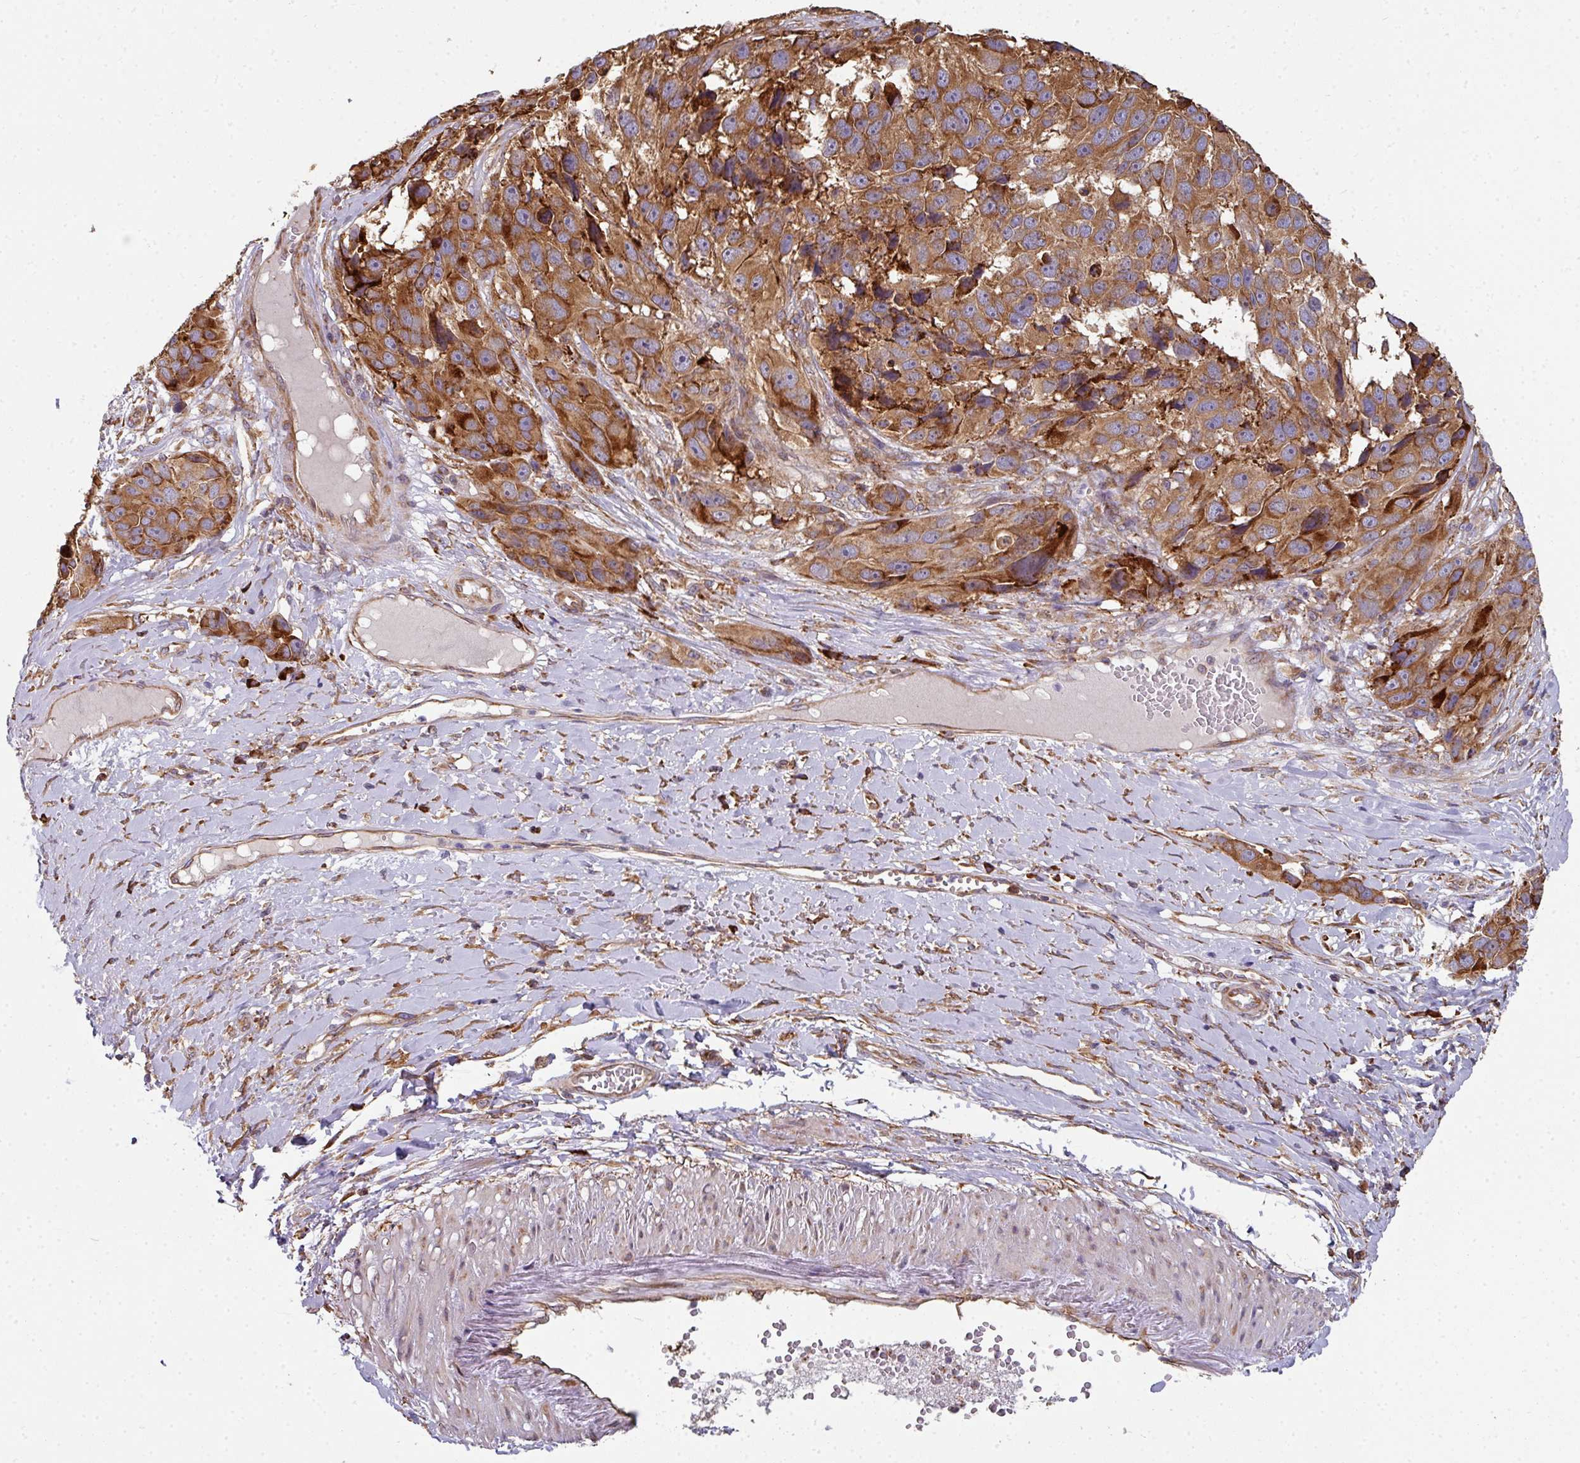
{"staining": {"intensity": "moderate", "quantity": ">75%", "location": "cytoplasmic/membranous"}, "tissue": "melanoma", "cell_type": "Tumor cells", "image_type": "cancer", "snomed": [{"axis": "morphology", "description": "Malignant melanoma, NOS"}, {"axis": "topography", "description": "Skin"}], "caption": "Malignant melanoma tissue shows moderate cytoplasmic/membranous positivity in approximately >75% of tumor cells (DAB IHC with brightfield microscopy, high magnification).", "gene": "FAT4", "patient": {"sex": "male", "age": 84}}